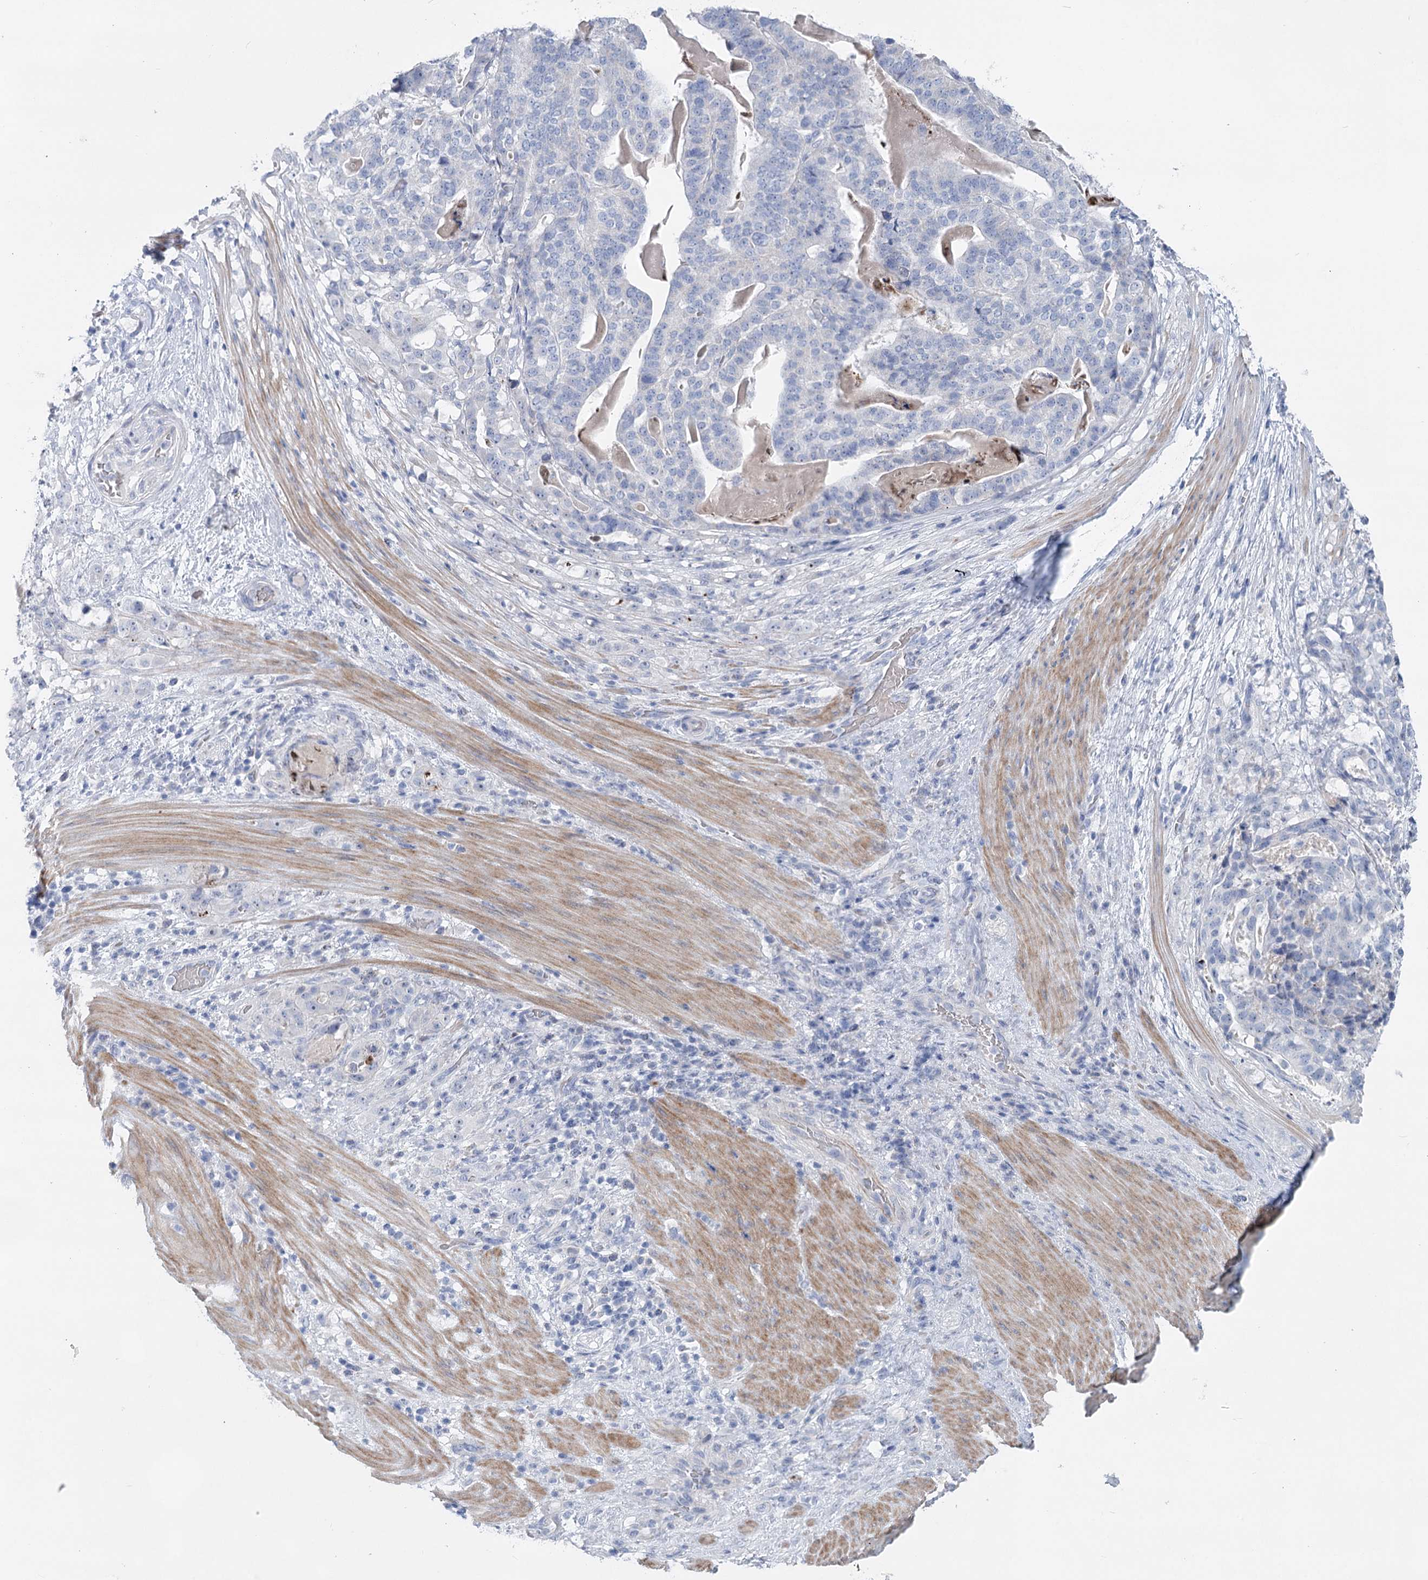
{"staining": {"intensity": "negative", "quantity": "none", "location": "none"}, "tissue": "stomach cancer", "cell_type": "Tumor cells", "image_type": "cancer", "snomed": [{"axis": "morphology", "description": "Adenocarcinoma, NOS"}, {"axis": "topography", "description": "Stomach"}], "caption": "A histopathology image of human adenocarcinoma (stomach) is negative for staining in tumor cells.", "gene": "WDR74", "patient": {"sex": "male", "age": 48}}